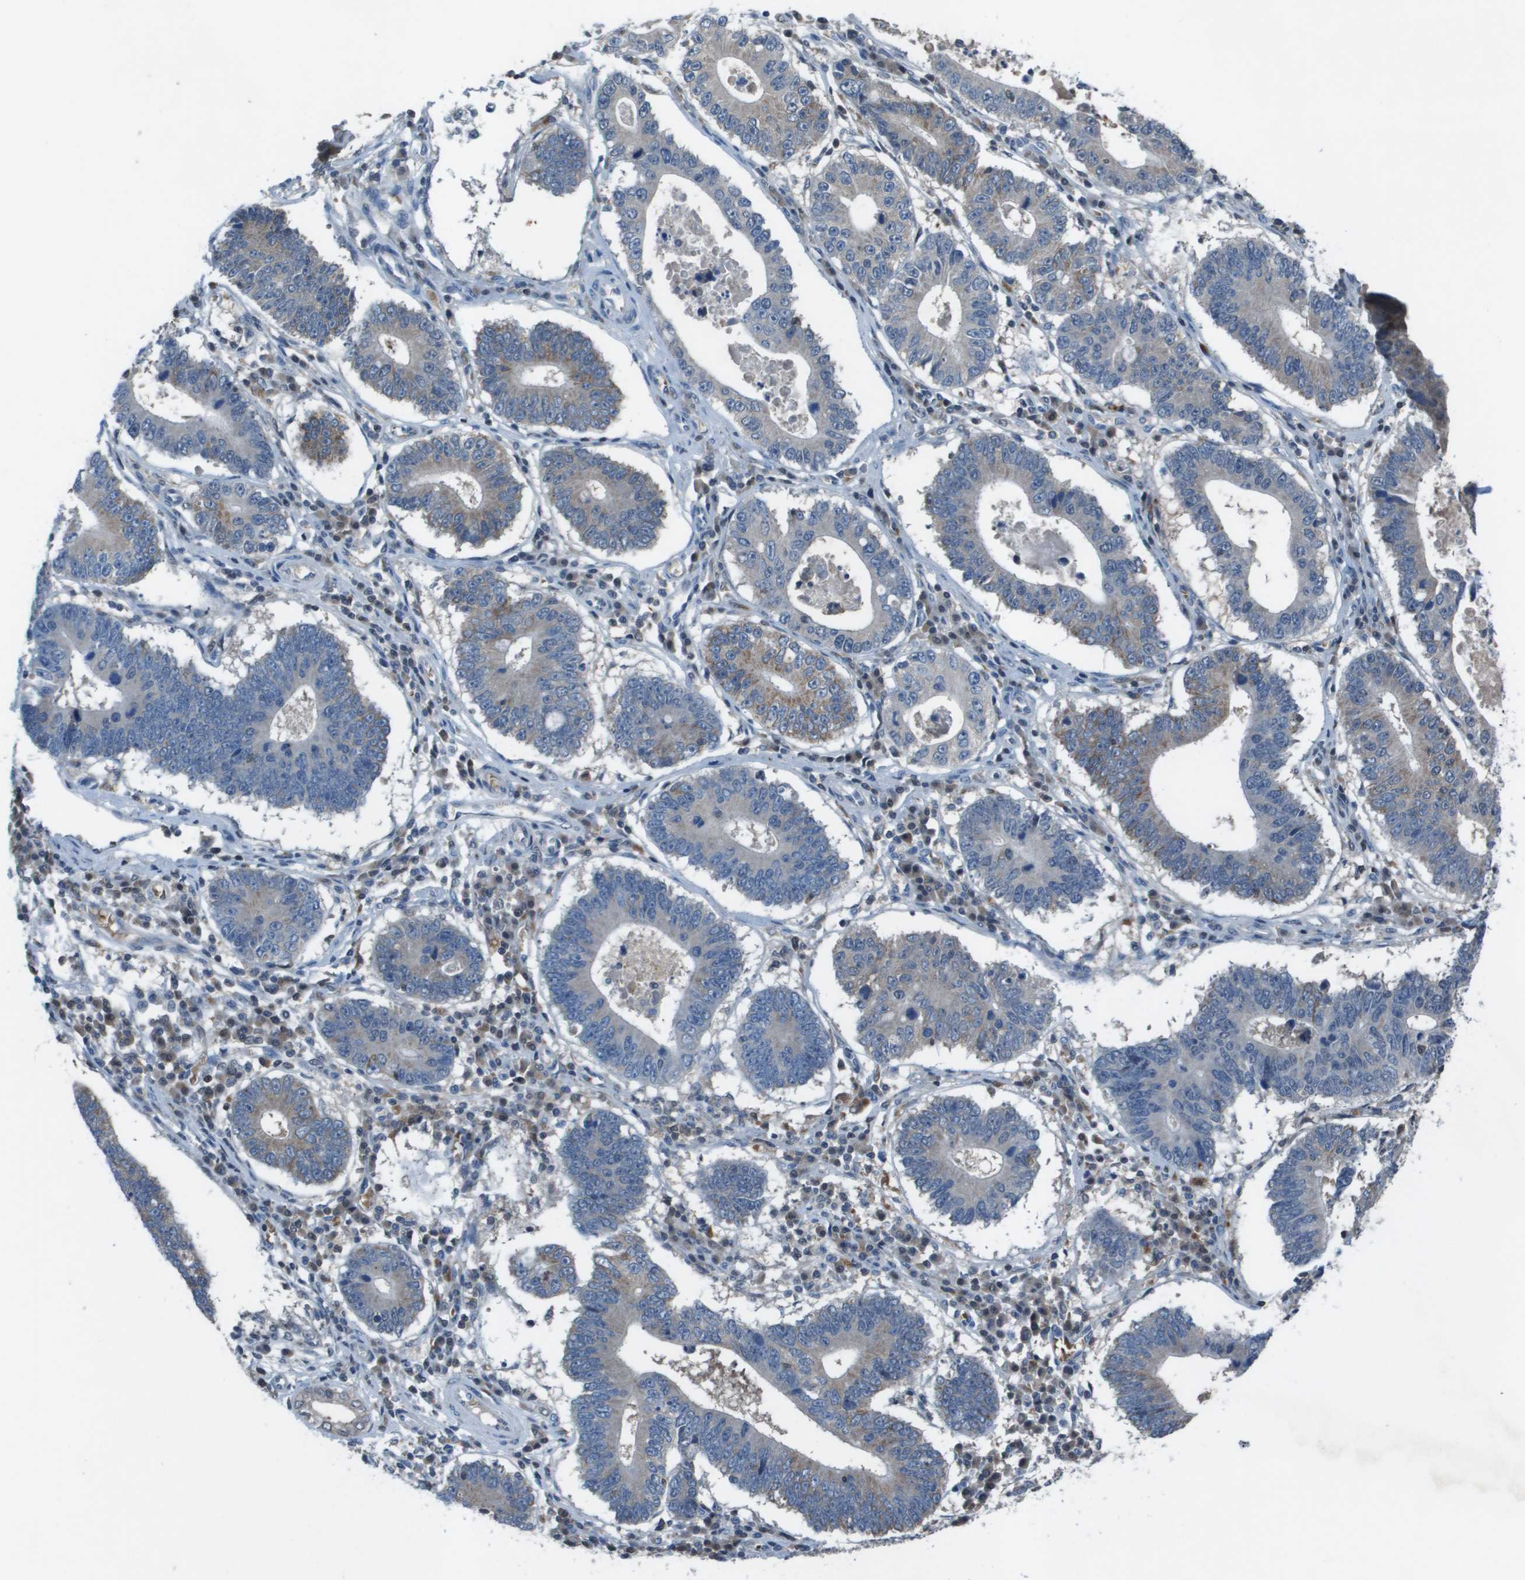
{"staining": {"intensity": "weak", "quantity": "<25%", "location": "cytoplasmic/membranous"}, "tissue": "stomach cancer", "cell_type": "Tumor cells", "image_type": "cancer", "snomed": [{"axis": "morphology", "description": "Adenocarcinoma, NOS"}, {"axis": "topography", "description": "Stomach"}], "caption": "The micrograph exhibits no significant staining in tumor cells of adenocarcinoma (stomach). The staining is performed using DAB brown chromogen with nuclei counter-stained in using hematoxylin.", "gene": "CAMK4", "patient": {"sex": "male", "age": 59}}